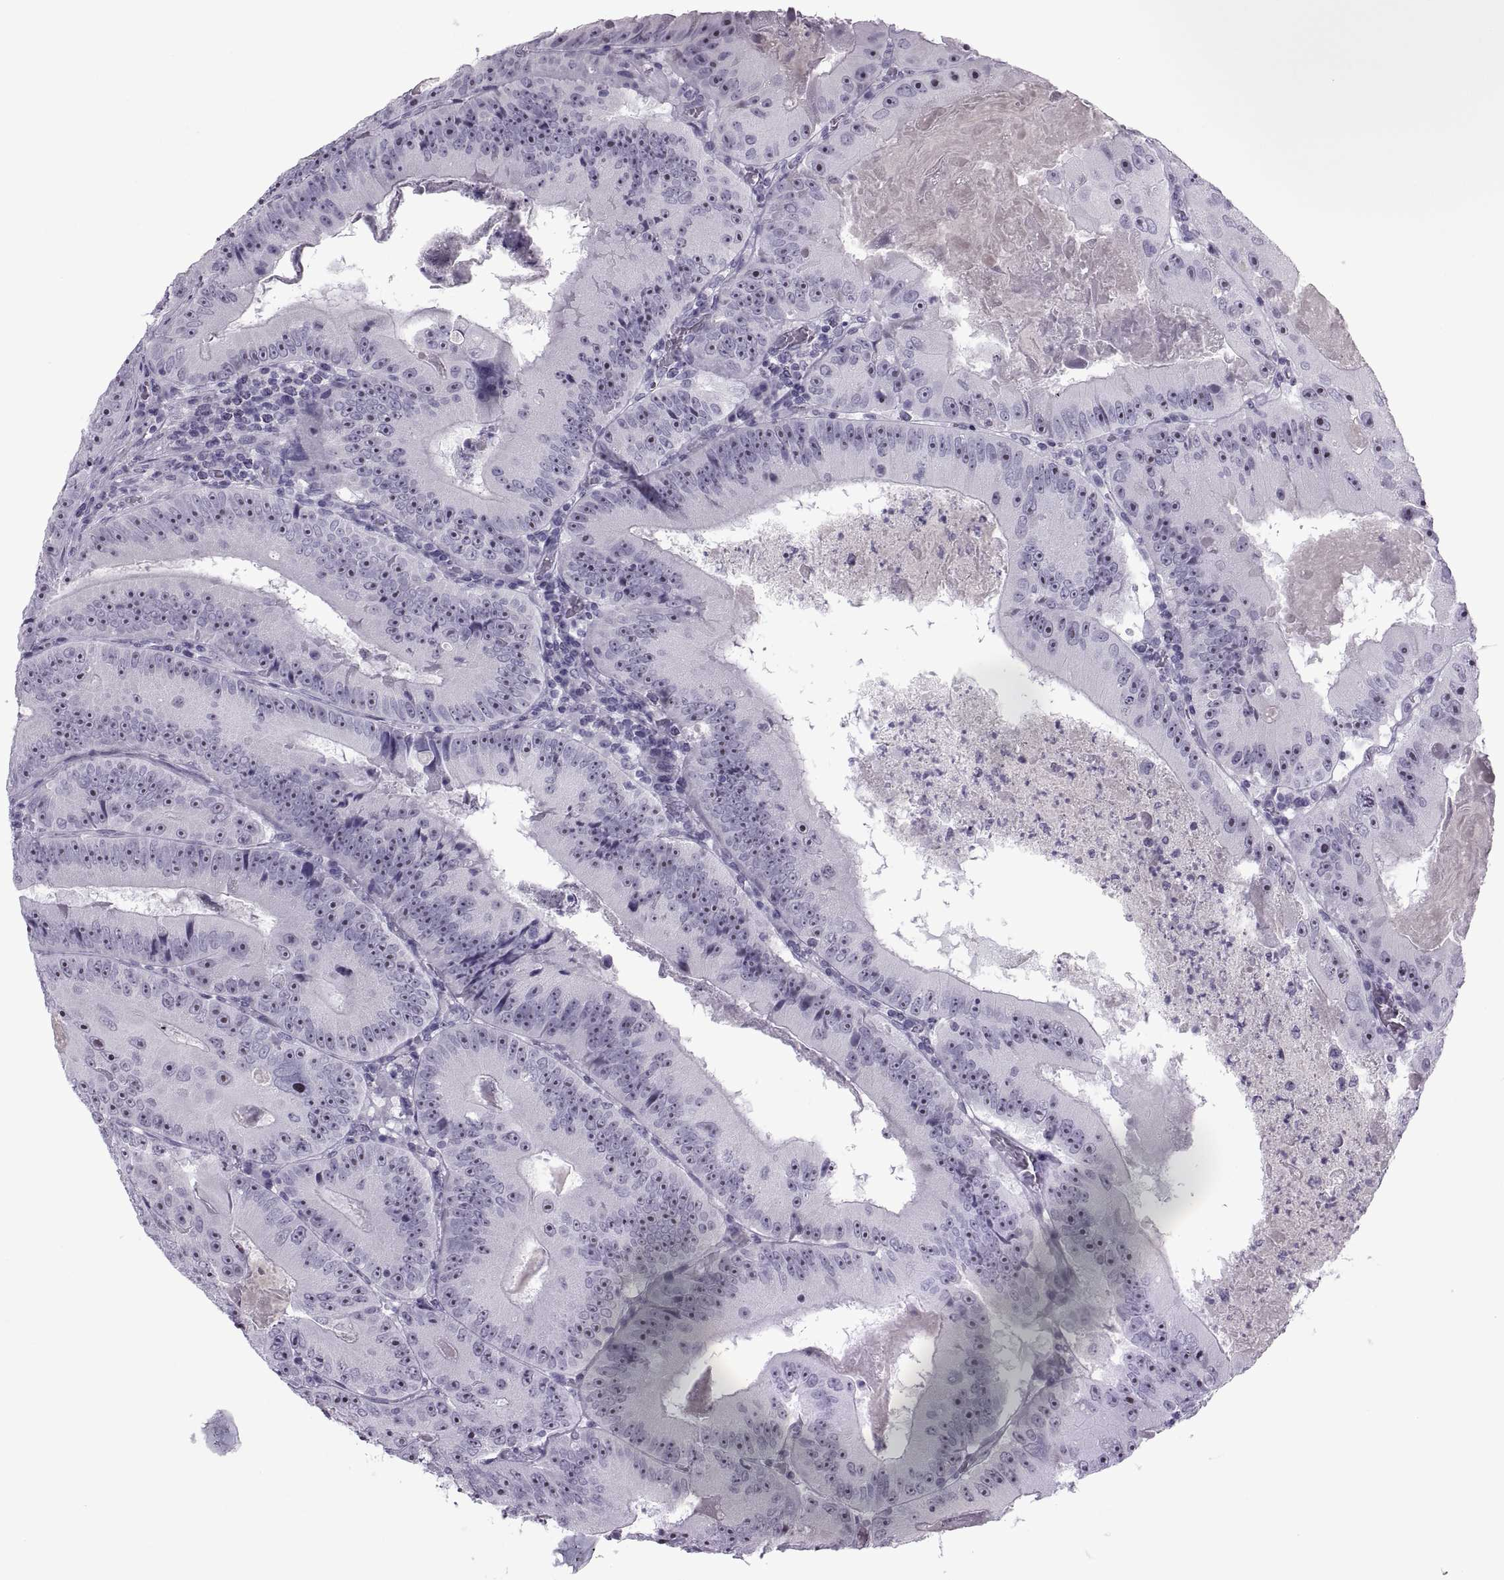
{"staining": {"intensity": "negative", "quantity": "none", "location": "none"}, "tissue": "colorectal cancer", "cell_type": "Tumor cells", "image_type": "cancer", "snomed": [{"axis": "morphology", "description": "Adenocarcinoma, NOS"}, {"axis": "topography", "description": "Colon"}], "caption": "High magnification brightfield microscopy of colorectal cancer (adenocarcinoma) stained with DAB (3,3'-diaminobenzidine) (brown) and counterstained with hematoxylin (blue): tumor cells show no significant expression.", "gene": "FAM24A", "patient": {"sex": "female", "age": 86}}